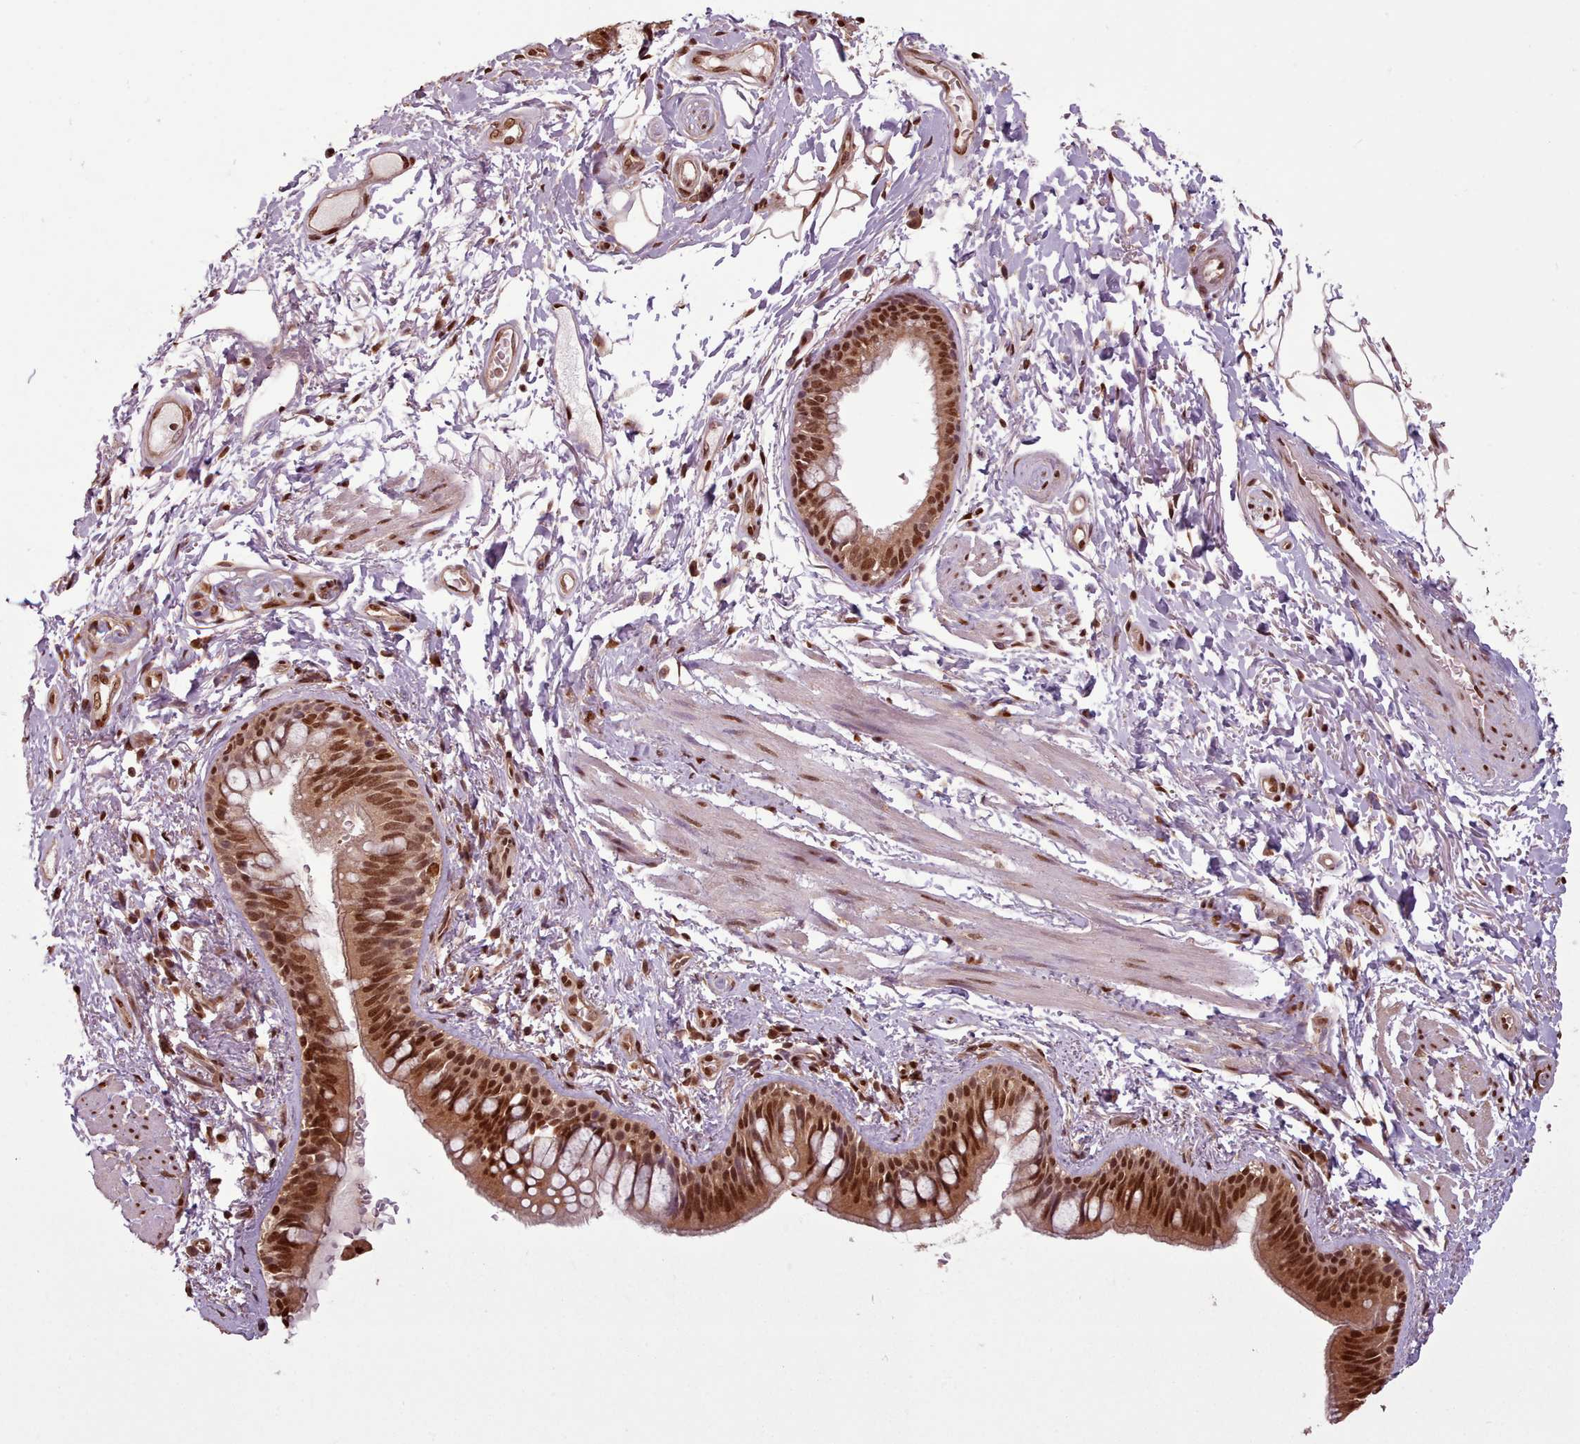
{"staining": {"intensity": "strong", "quantity": ">75%", "location": "nuclear"}, "tissue": "bronchus", "cell_type": "Respiratory epithelial cells", "image_type": "normal", "snomed": [{"axis": "morphology", "description": "Normal tissue, NOS"}, {"axis": "topography", "description": "Lymph node"}, {"axis": "topography", "description": "Cartilage tissue"}, {"axis": "topography", "description": "Bronchus"}], "caption": "The immunohistochemical stain labels strong nuclear expression in respiratory epithelial cells of unremarkable bronchus.", "gene": "RPS27A", "patient": {"sex": "female", "age": 70}}